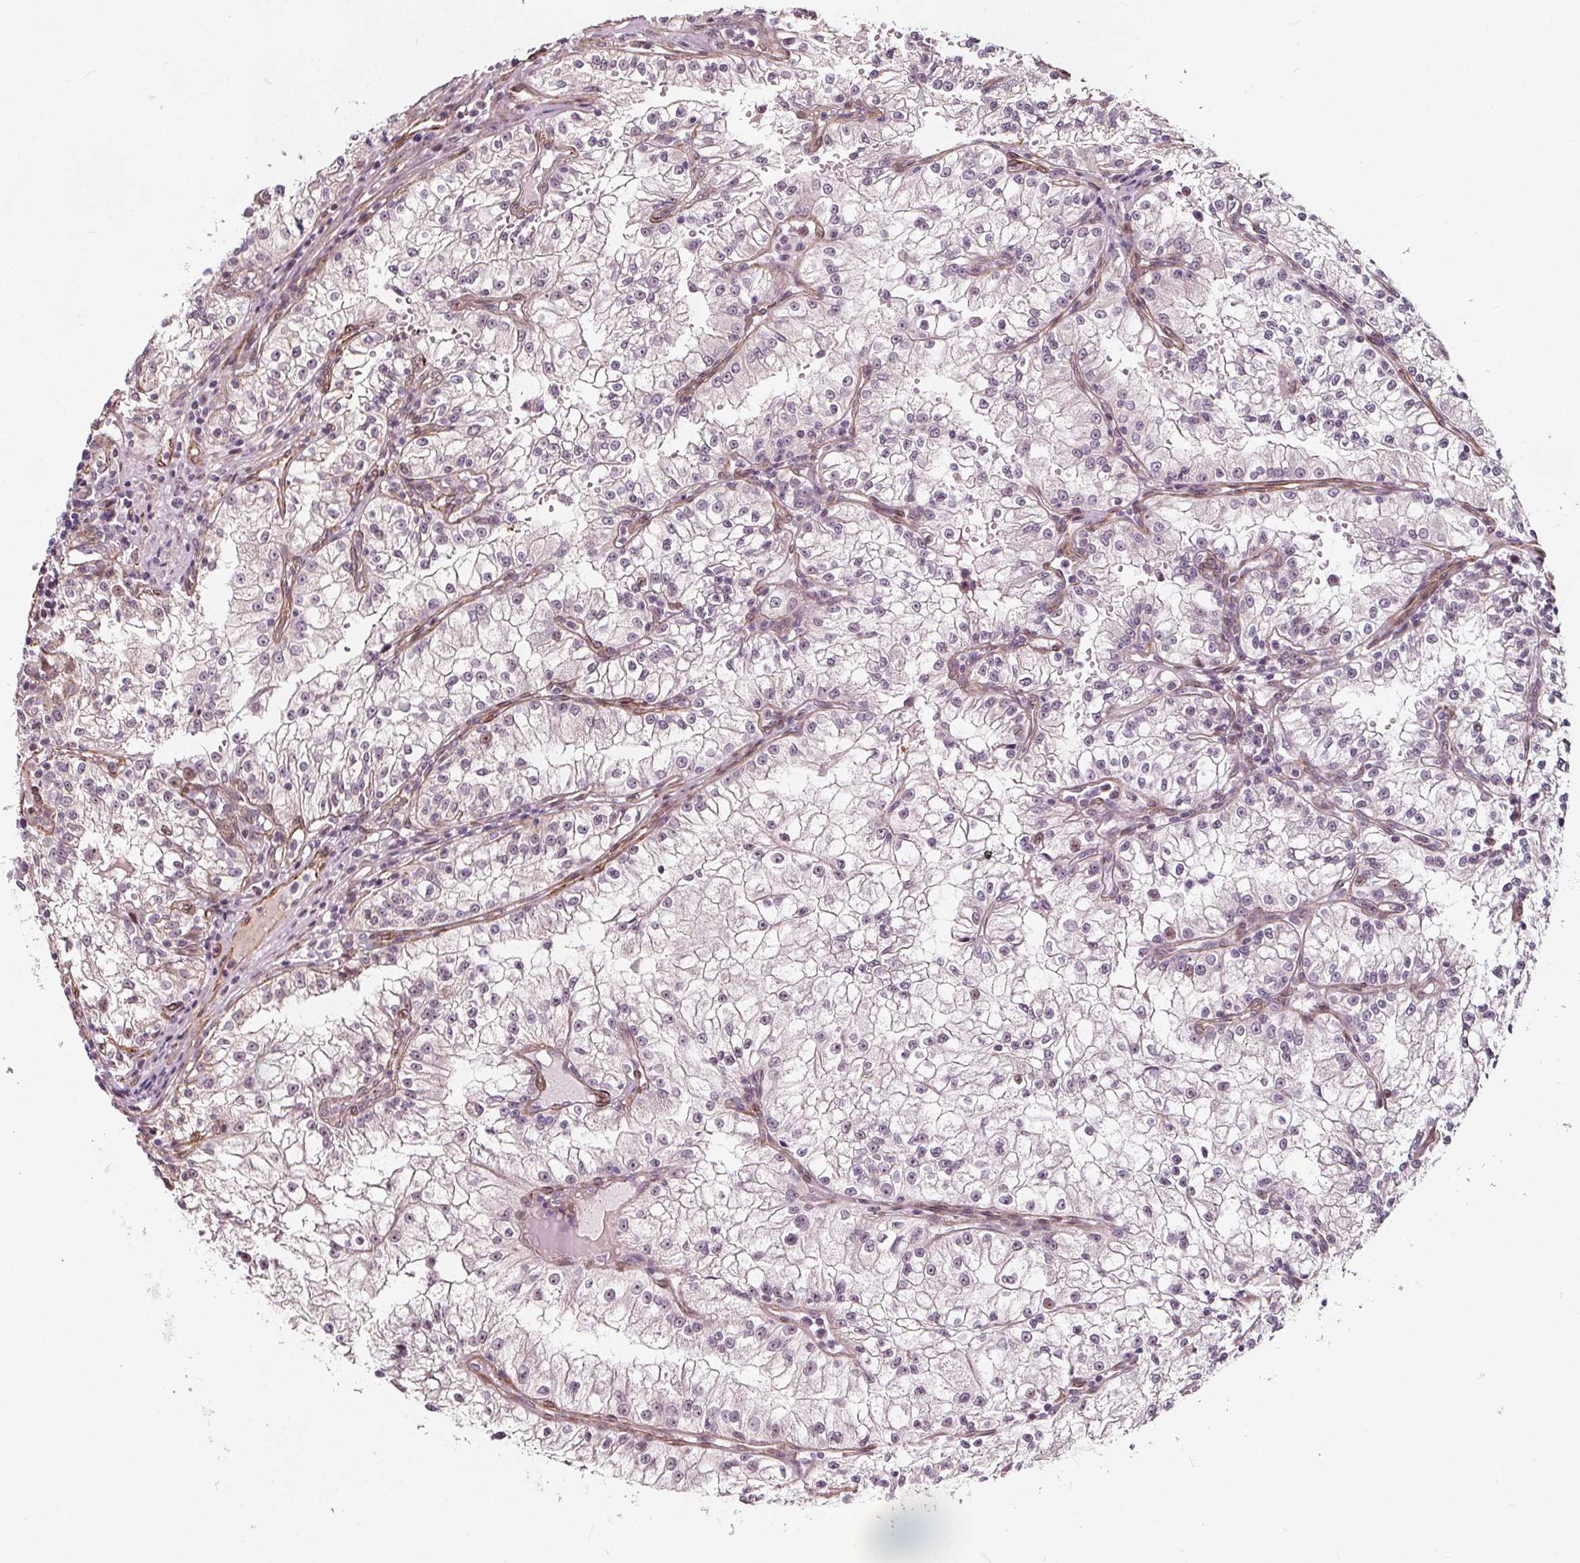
{"staining": {"intensity": "negative", "quantity": "none", "location": "none"}, "tissue": "renal cancer", "cell_type": "Tumor cells", "image_type": "cancer", "snomed": [{"axis": "morphology", "description": "Adenocarcinoma, NOS"}, {"axis": "topography", "description": "Kidney"}], "caption": "An immunohistochemistry histopathology image of renal cancer (adenocarcinoma) is shown. There is no staining in tumor cells of renal cancer (adenocarcinoma).", "gene": "HAS1", "patient": {"sex": "male", "age": 36}}